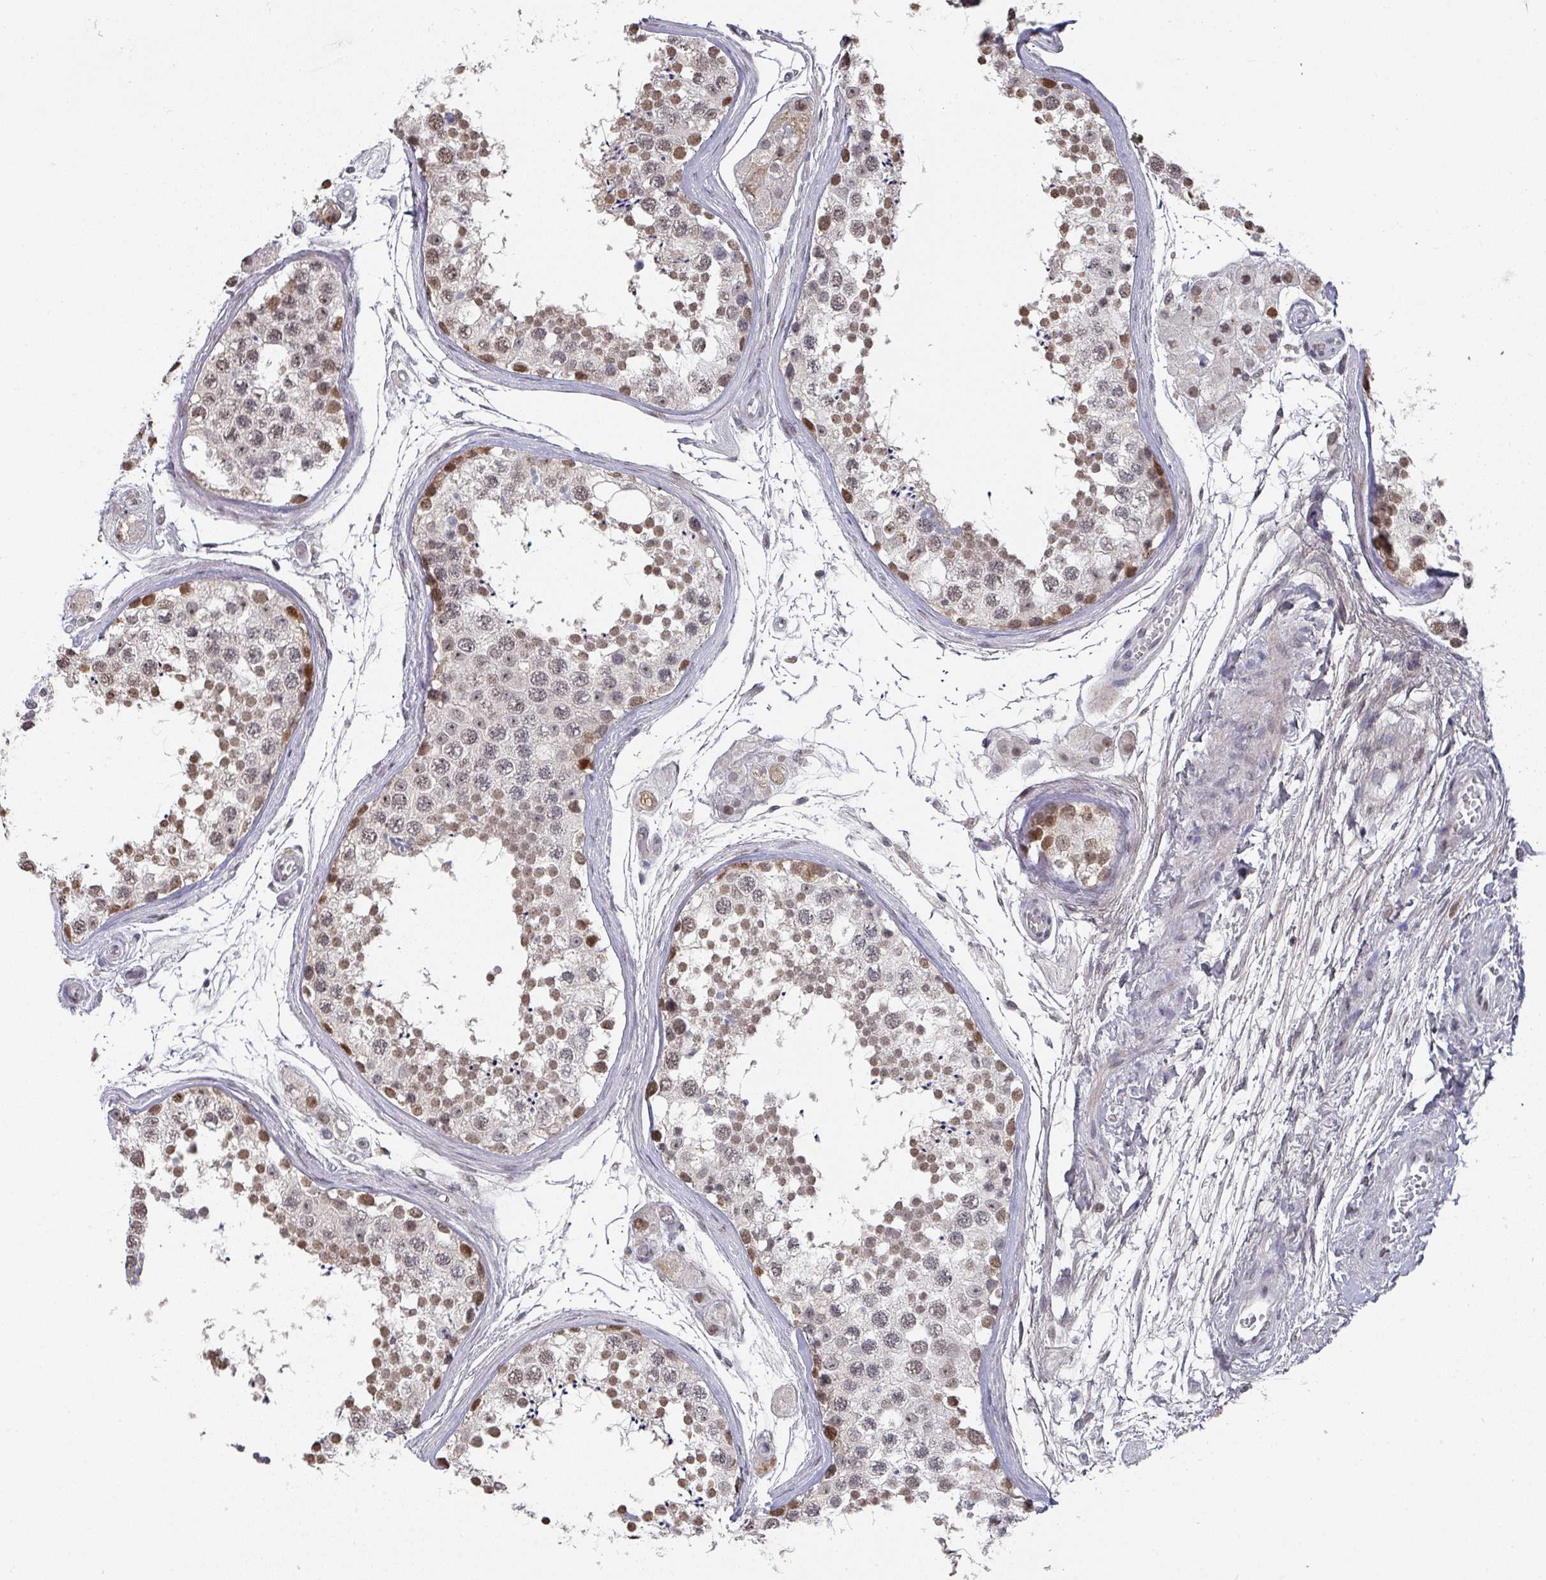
{"staining": {"intensity": "moderate", "quantity": "25%-75%", "location": "nuclear"}, "tissue": "testis", "cell_type": "Cells in seminiferous ducts", "image_type": "normal", "snomed": [{"axis": "morphology", "description": "Normal tissue, NOS"}, {"axis": "topography", "description": "Testis"}], "caption": "Protein expression analysis of unremarkable human testis reveals moderate nuclear positivity in about 25%-75% of cells in seminiferous ducts.", "gene": "ZNF654", "patient": {"sex": "male", "age": 56}}